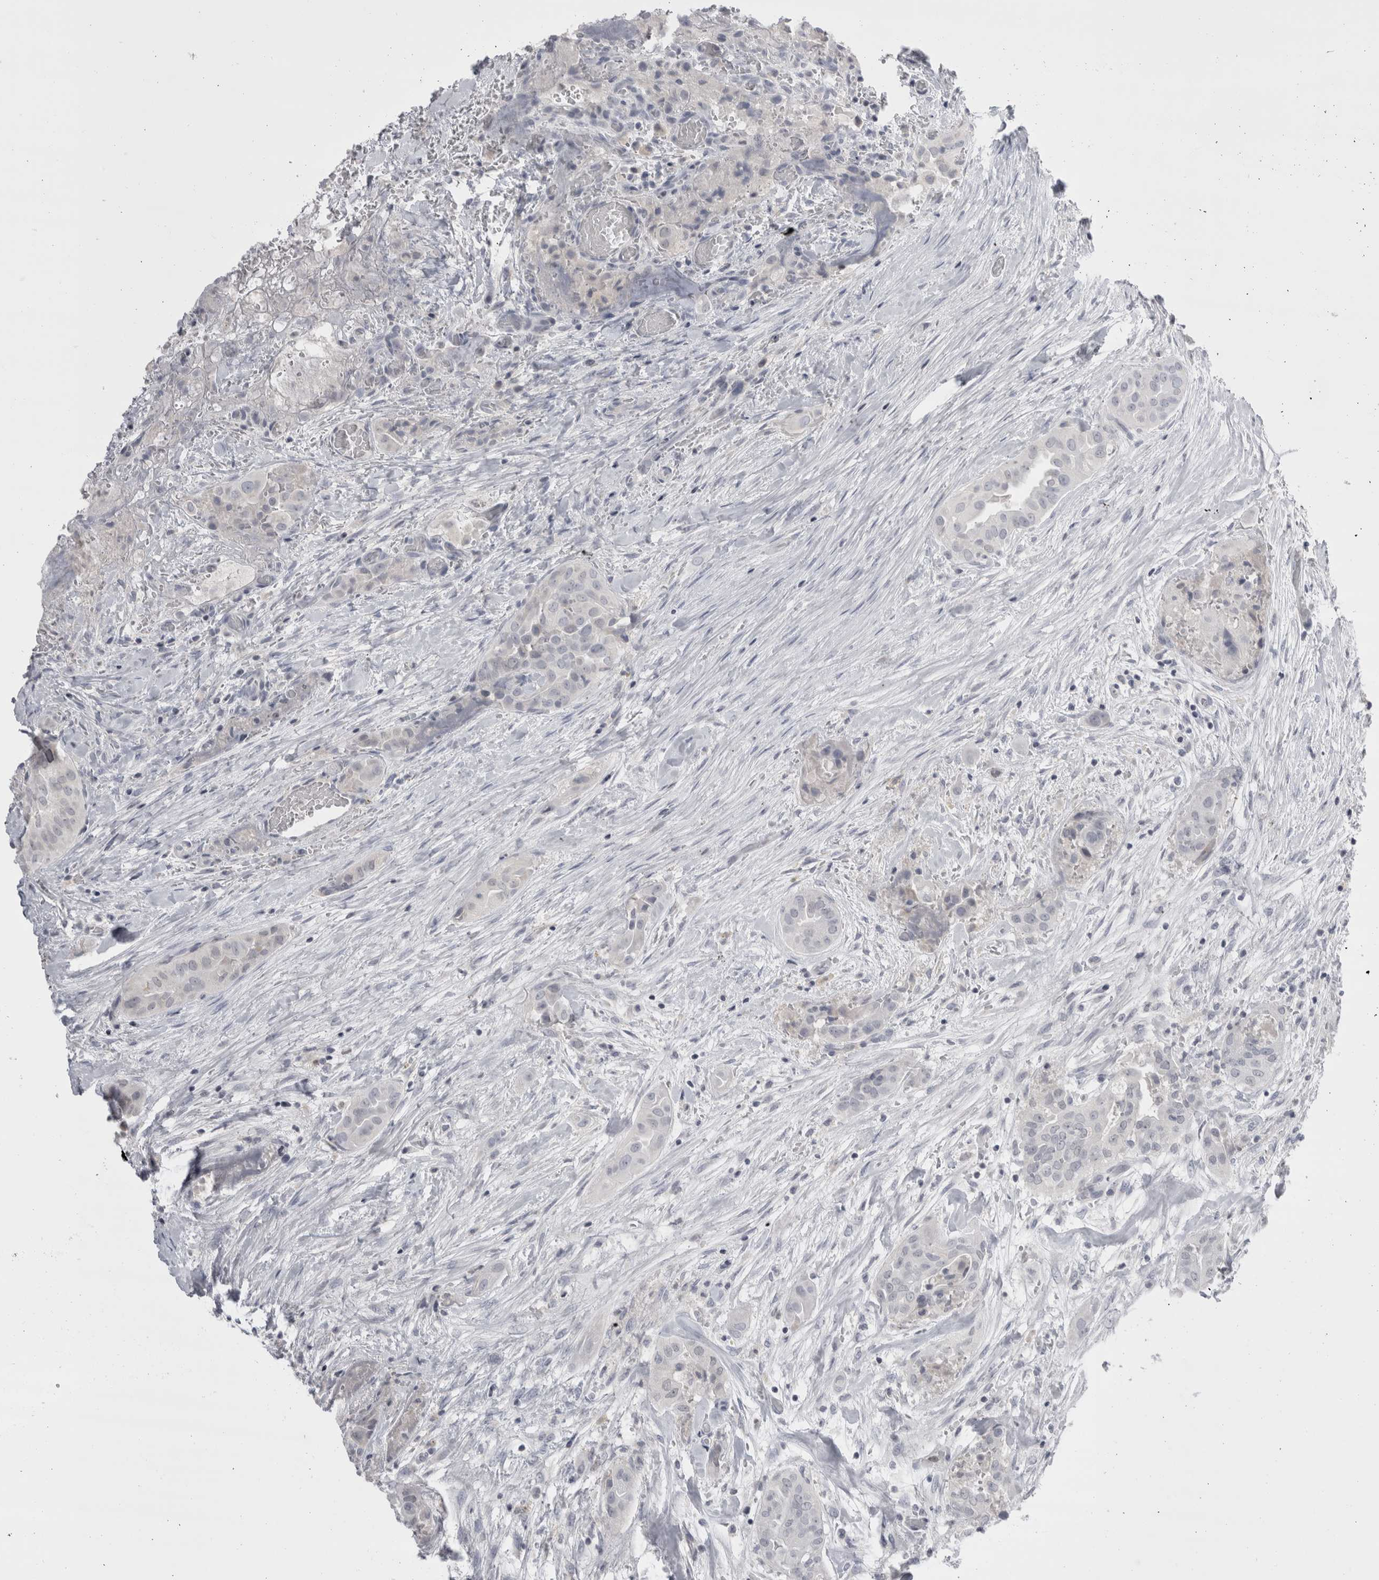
{"staining": {"intensity": "negative", "quantity": "none", "location": "none"}, "tissue": "thyroid cancer", "cell_type": "Tumor cells", "image_type": "cancer", "snomed": [{"axis": "morphology", "description": "Papillary adenocarcinoma, NOS"}, {"axis": "topography", "description": "Thyroid gland"}], "caption": "DAB (3,3'-diaminobenzidine) immunohistochemical staining of thyroid cancer shows no significant positivity in tumor cells. (DAB (3,3'-diaminobenzidine) immunohistochemistry (IHC) visualized using brightfield microscopy, high magnification).", "gene": "FNDC8", "patient": {"sex": "female", "age": 59}}